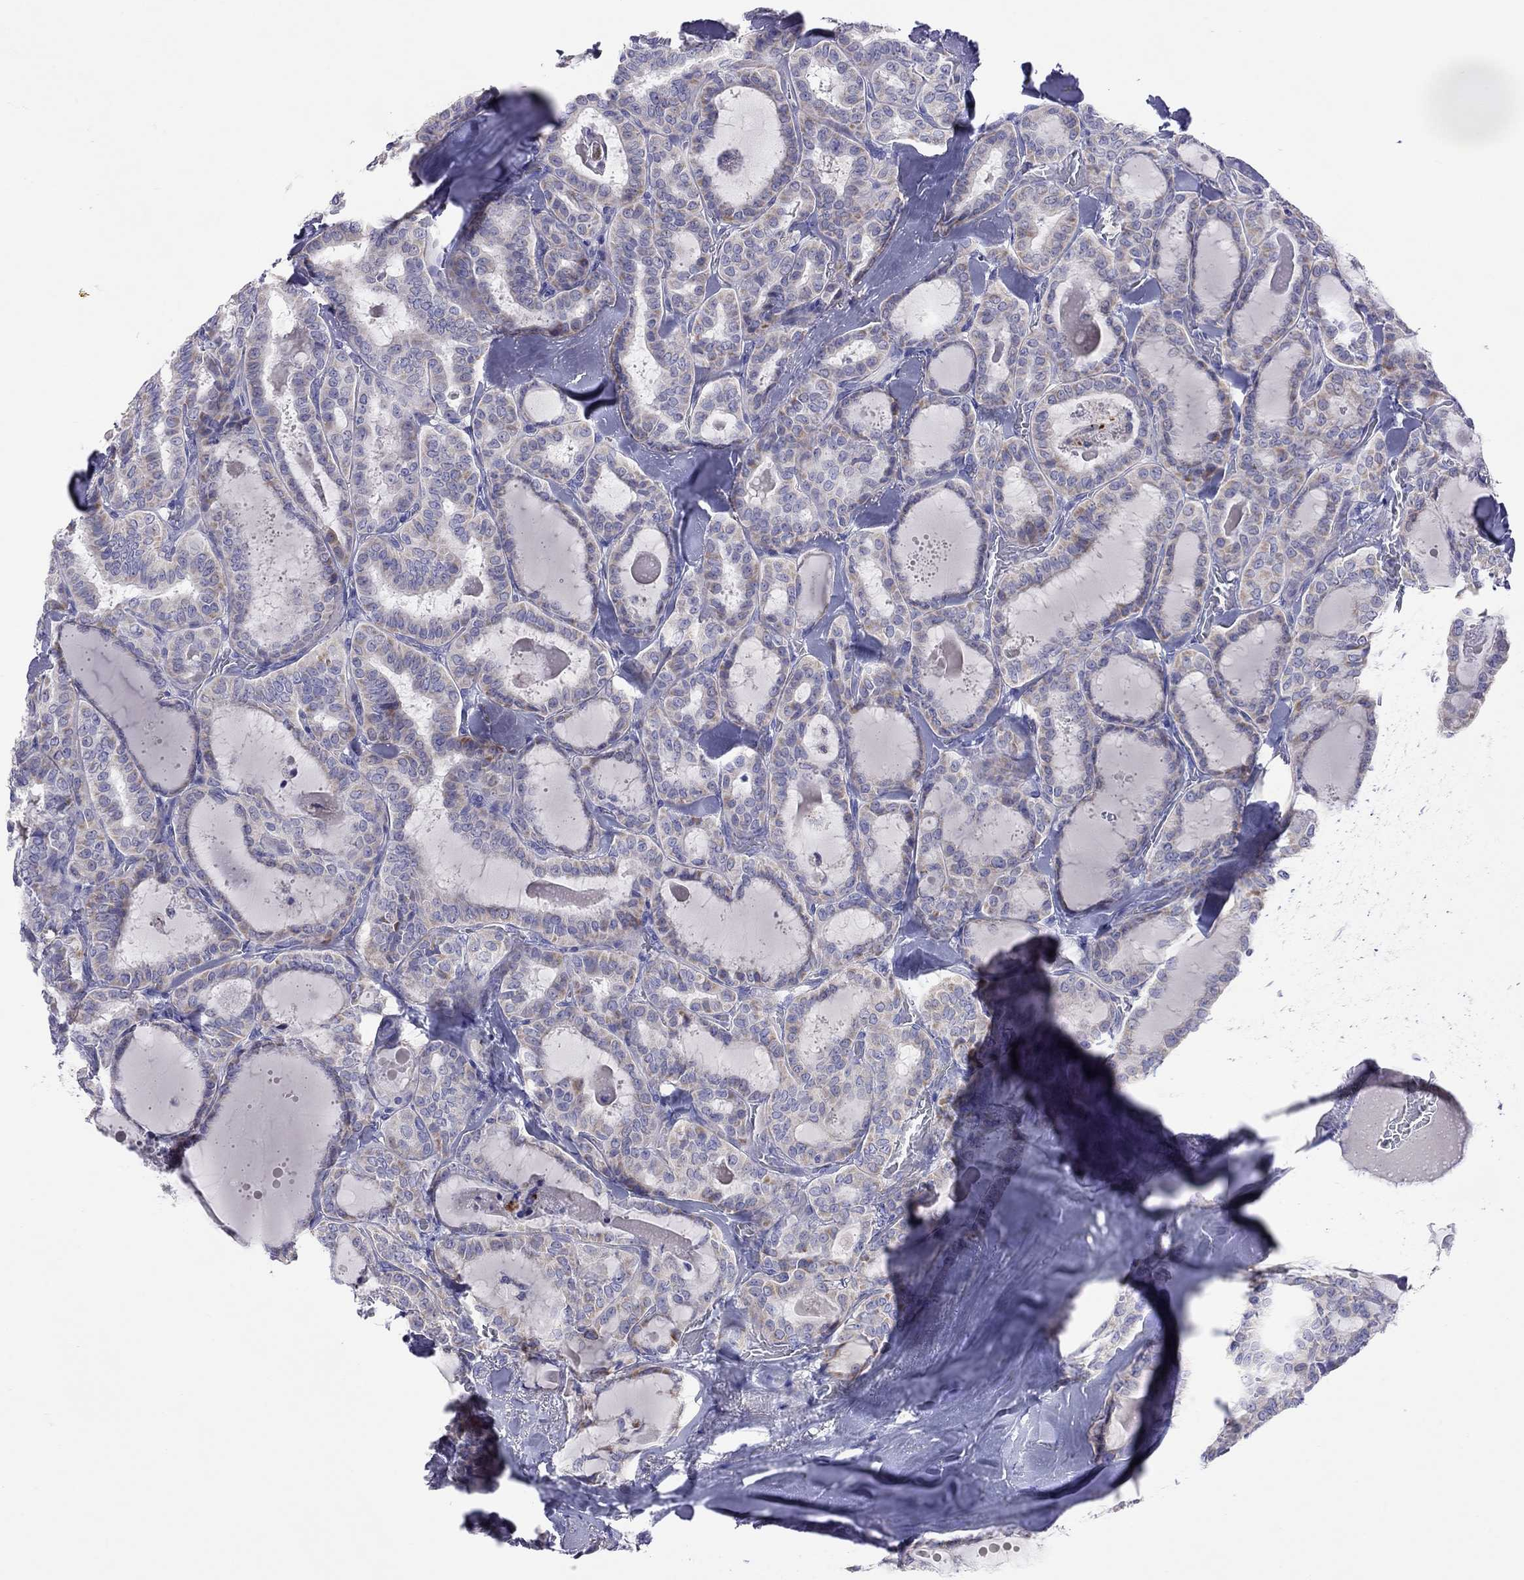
{"staining": {"intensity": "moderate", "quantity": "<25%", "location": "cytoplasmic/membranous"}, "tissue": "thyroid cancer", "cell_type": "Tumor cells", "image_type": "cancer", "snomed": [{"axis": "morphology", "description": "Papillary adenocarcinoma, NOS"}, {"axis": "topography", "description": "Thyroid gland"}], "caption": "Immunohistochemical staining of thyroid papillary adenocarcinoma demonstrates moderate cytoplasmic/membranous protein staining in approximately <25% of tumor cells.", "gene": "COL9A1", "patient": {"sex": "female", "age": 39}}